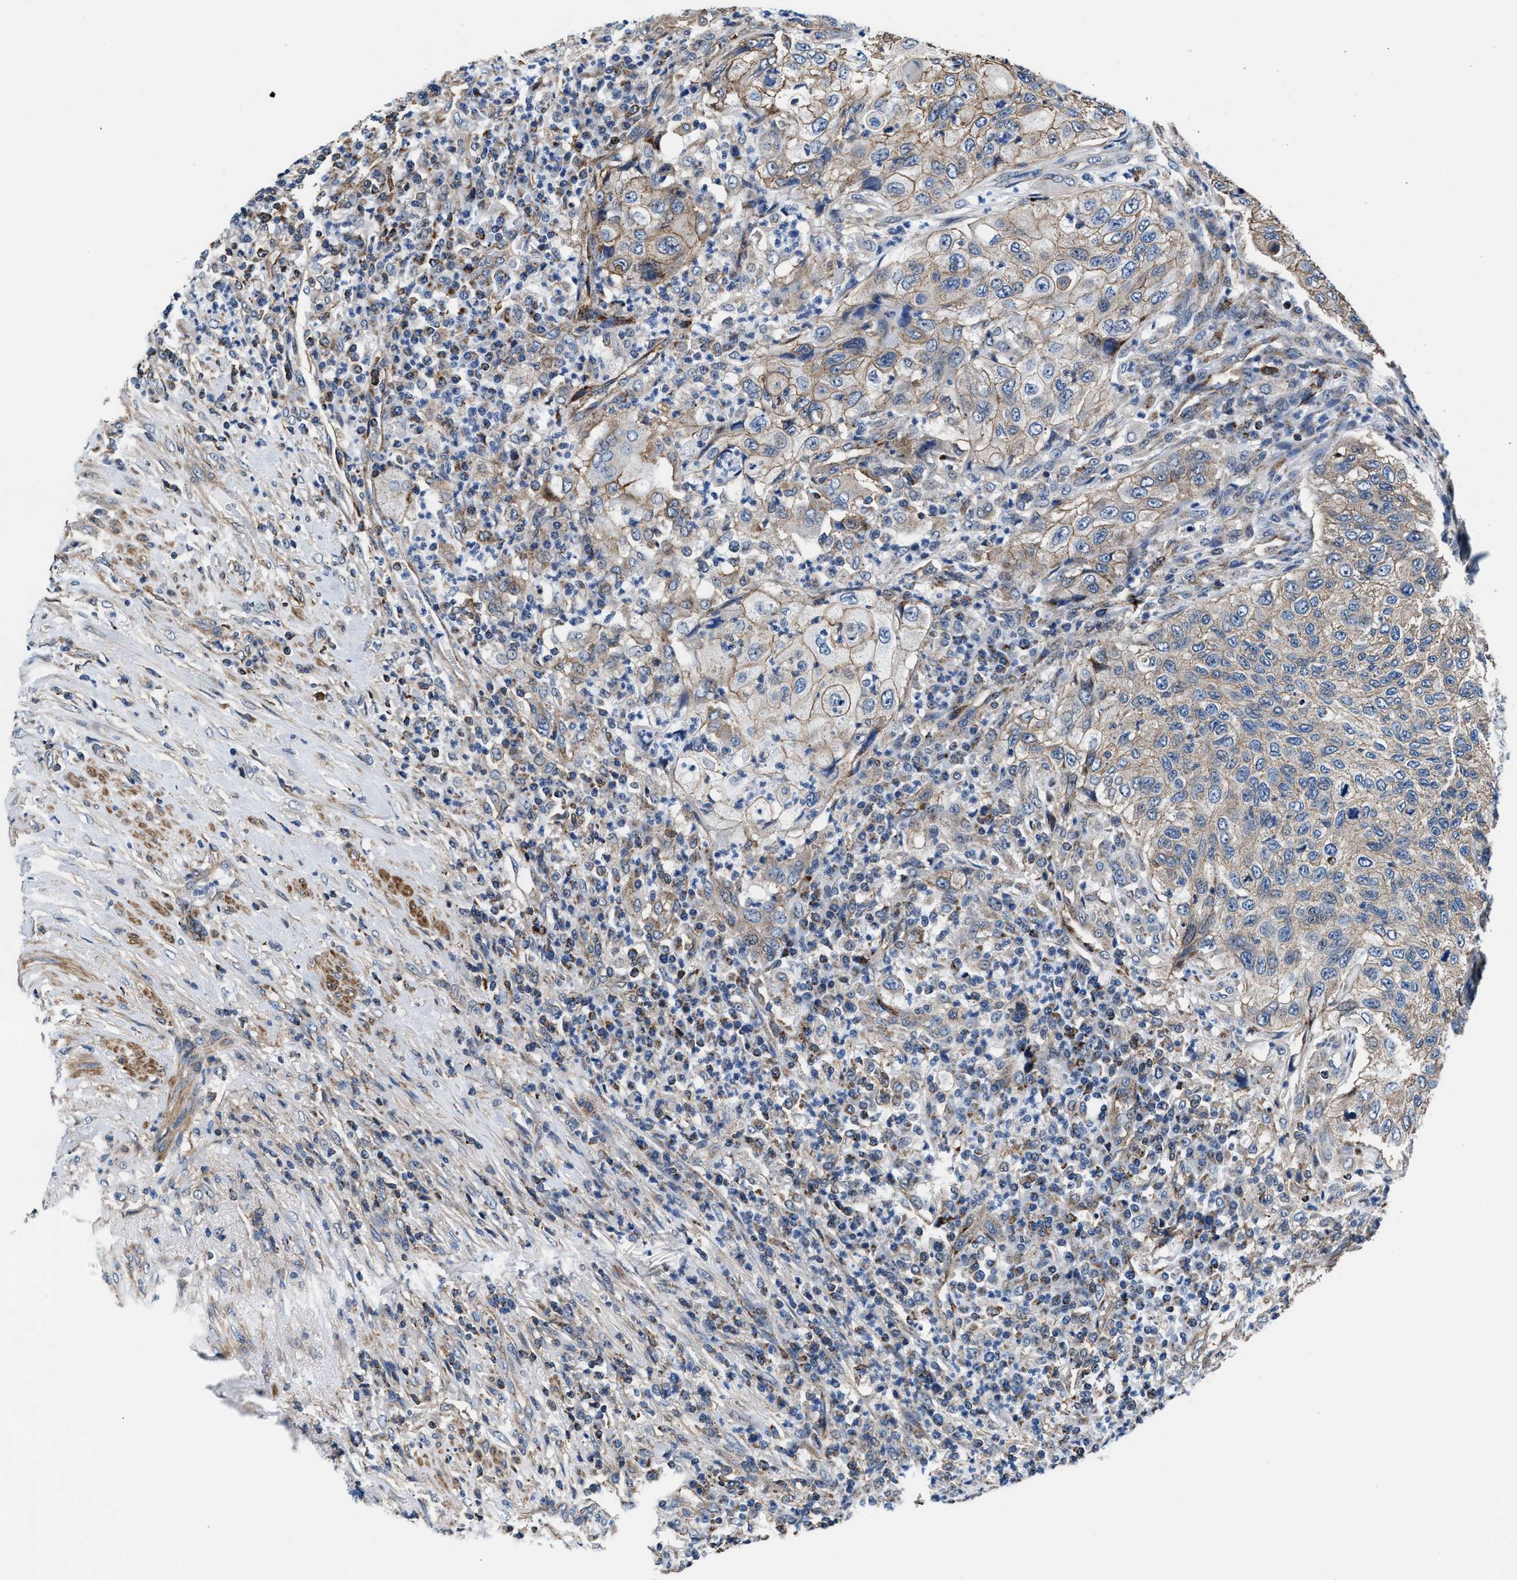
{"staining": {"intensity": "weak", "quantity": ">75%", "location": "cytoplasmic/membranous"}, "tissue": "urothelial cancer", "cell_type": "Tumor cells", "image_type": "cancer", "snomed": [{"axis": "morphology", "description": "Urothelial carcinoma, High grade"}, {"axis": "topography", "description": "Urinary bladder"}], "caption": "The photomicrograph demonstrates a brown stain indicating the presence of a protein in the cytoplasmic/membranous of tumor cells in urothelial cancer. Immunohistochemistry (ihc) stains the protein of interest in brown and the nuclei are stained blue.", "gene": "NKTR", "patient": {"sex": "female", "age": 60}}